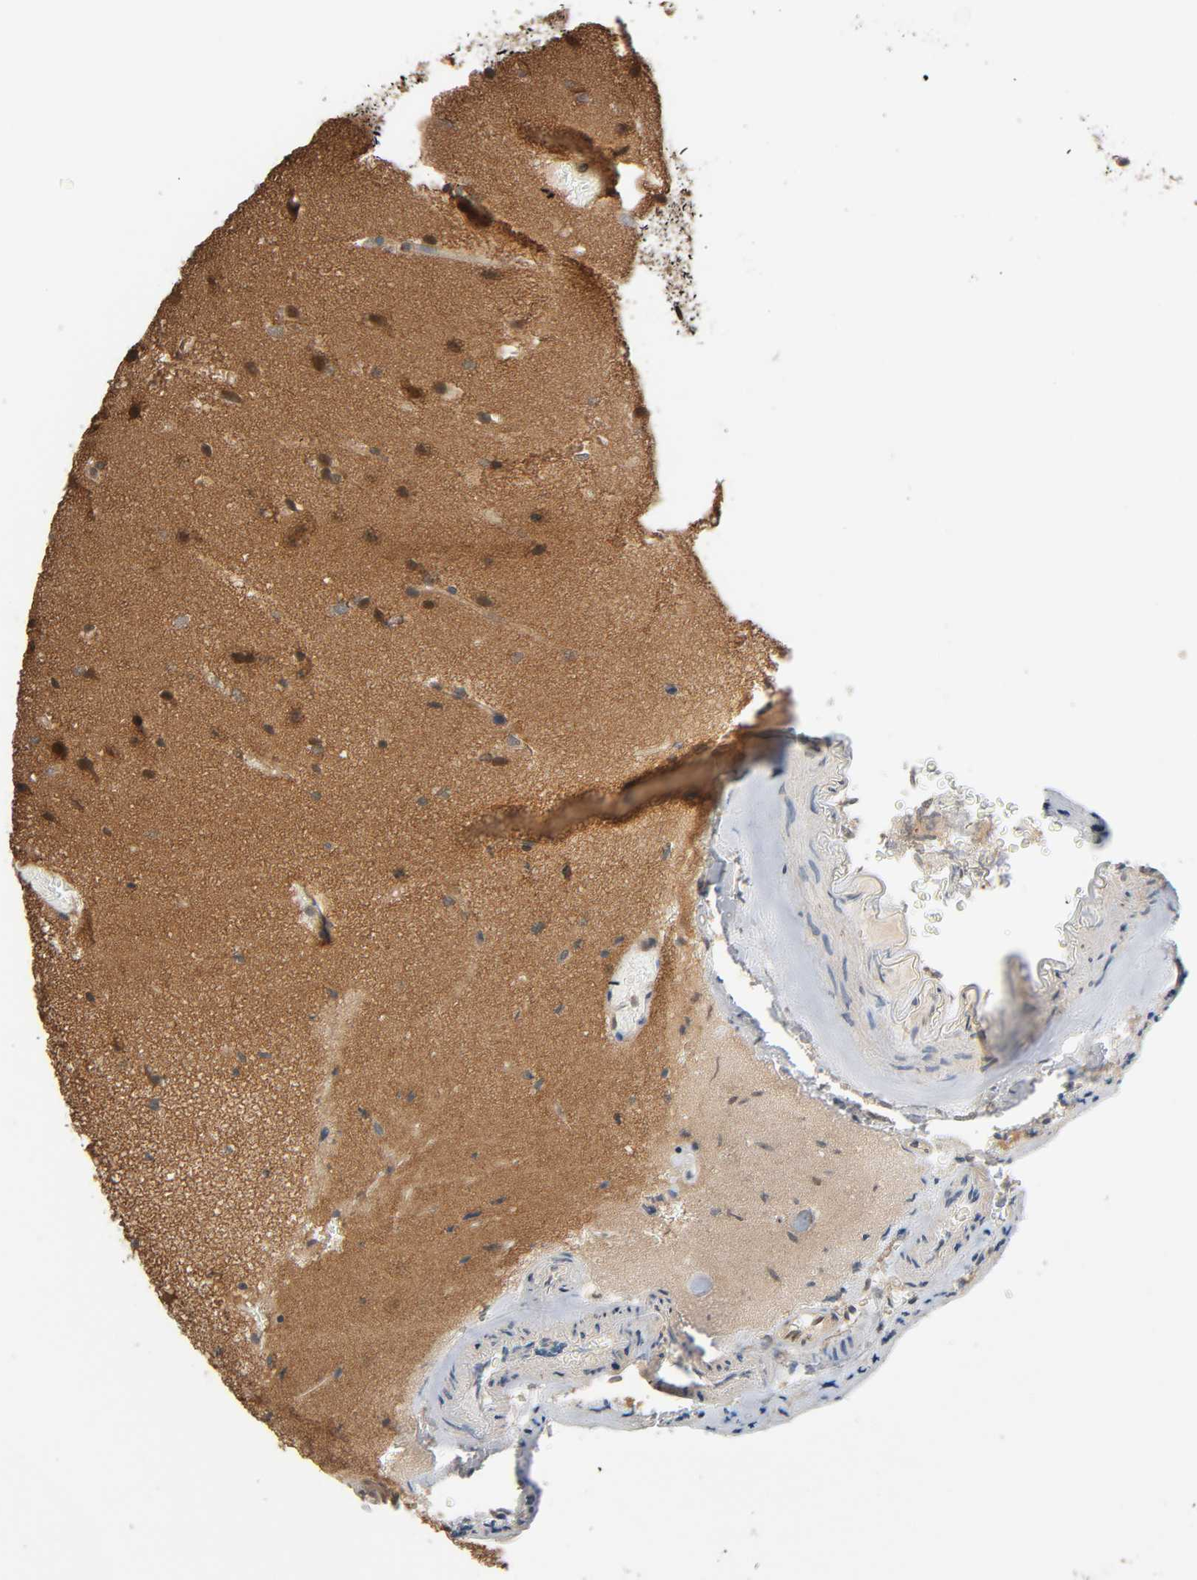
{"staining": {"intensity": "strong", "quantity": "25%-75%", "location": "cytoplasmic/membranous,nuclear"}, "tissue": "glioma", "cell_type": "Tumor cells", "image_type": "cancer", "snomed": [{"axis": "morphology", "description": "Glioma, malignant, Low grade"}, {"axis": "topography", "description": "Cerebral cortex"}], "caption": "Immunohistochemical staining of human malignant glioma (low-grade) reveals strong cytoplasmic/membranous and nuclear protein positivity in about 25%-75% of tumor cells.", "gene": "NEDD8", "patient": {"sex": "female", "age": 47}}